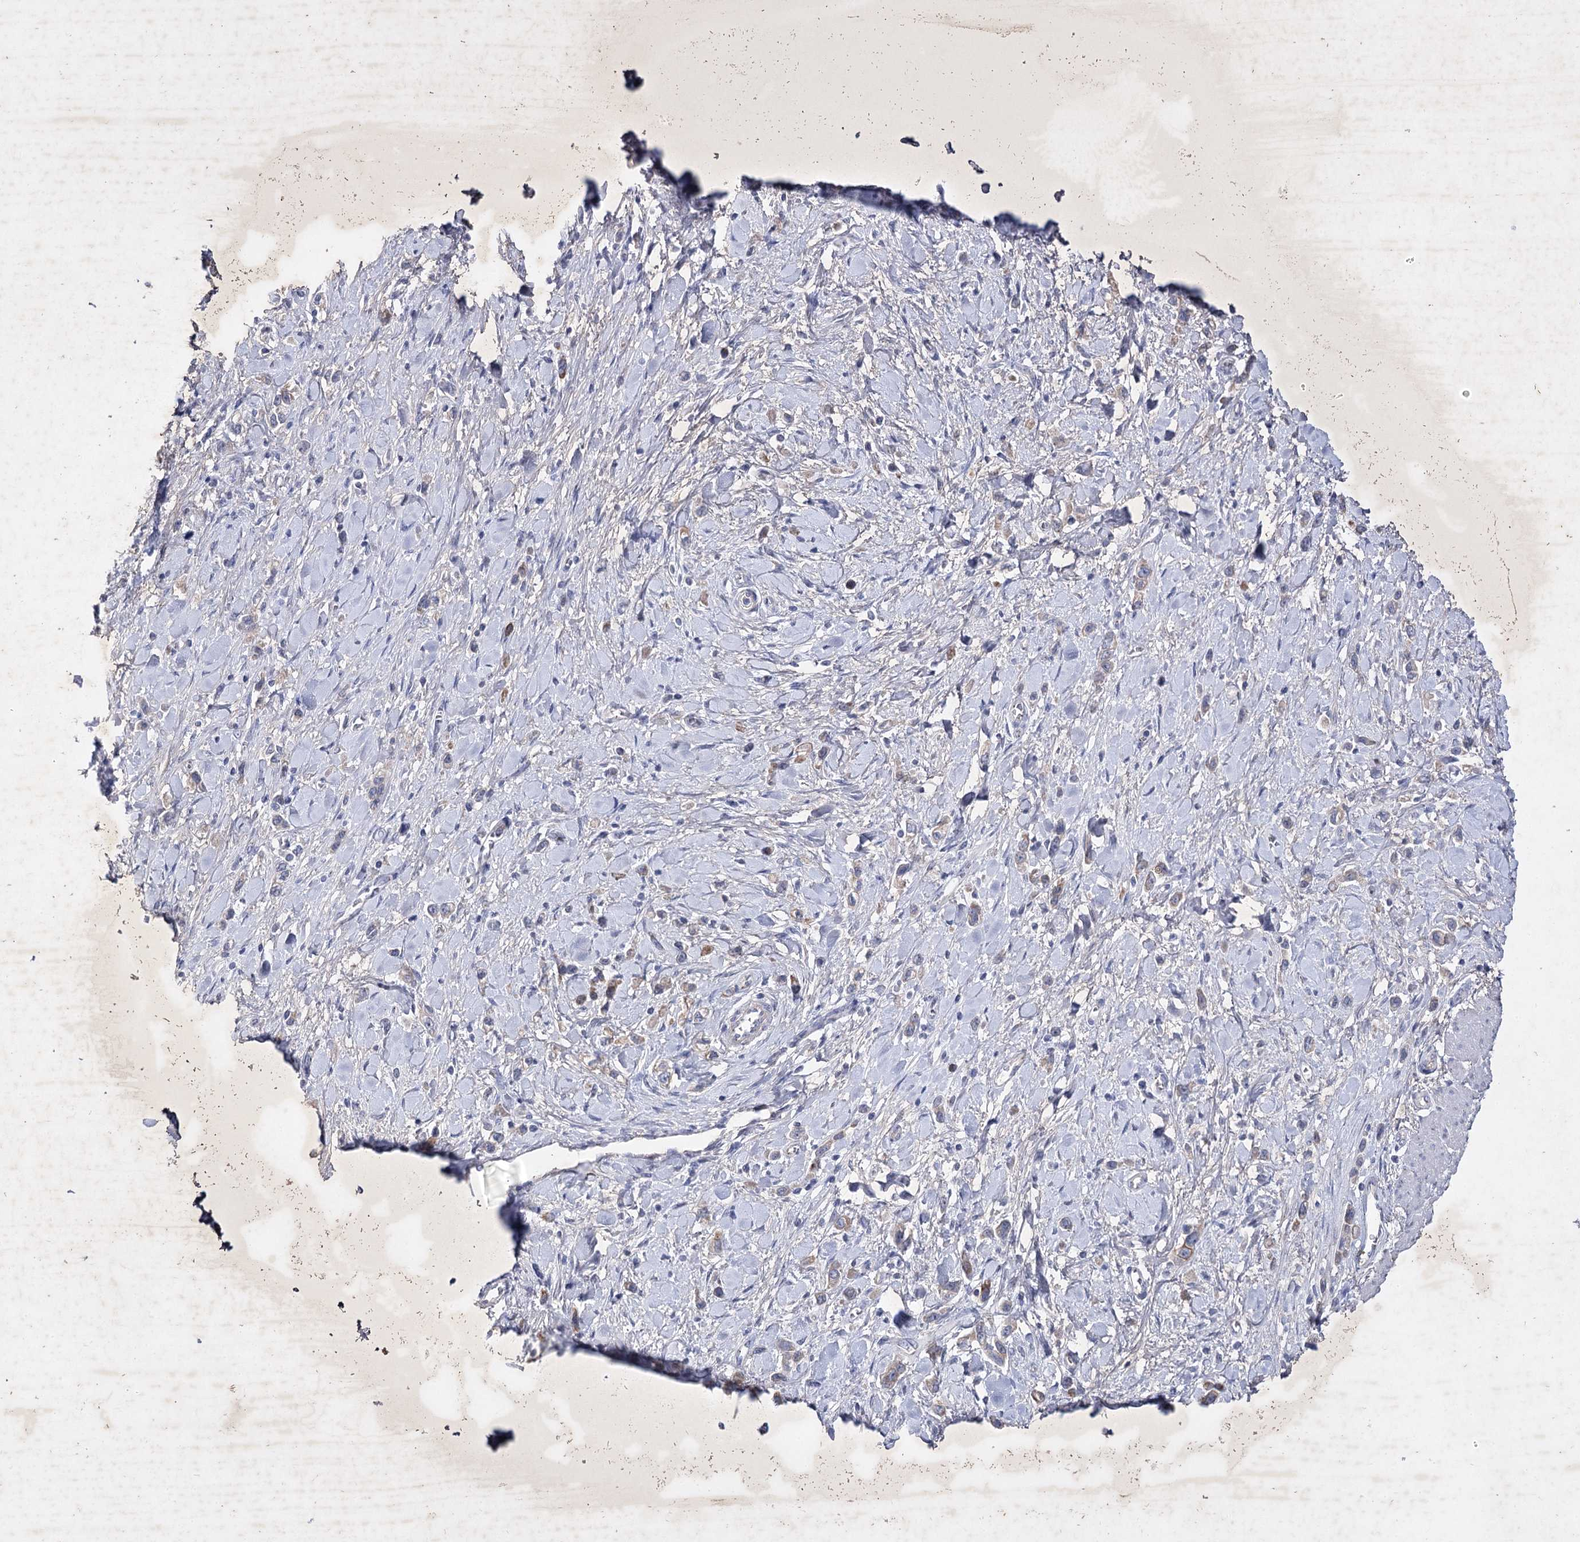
{"staining": {"intensity": "negative", "quantity": "none", "location": "none"}, "tissue": "stomach cancer", "cell_type": "Tumor cells", "image_type": "cancer", "snomed": [{"axis": "morphology", "description": "Normal tissue, NOS"}, {"axis": "morphology", "description": "Adenocarcinoma, NOS"}, {"axis": "topography", "description": "Stomach, upper"}, {"axis": "topography", "description": "Stomach"}], "caption": "High power microscopy image of an immunohistochemistry (IHC) image of adenocarcinoma (stomach), revealing no significant expression in tumor cells.", "gene": "COX15", "patient": {"sex": "female", "age": 65}}